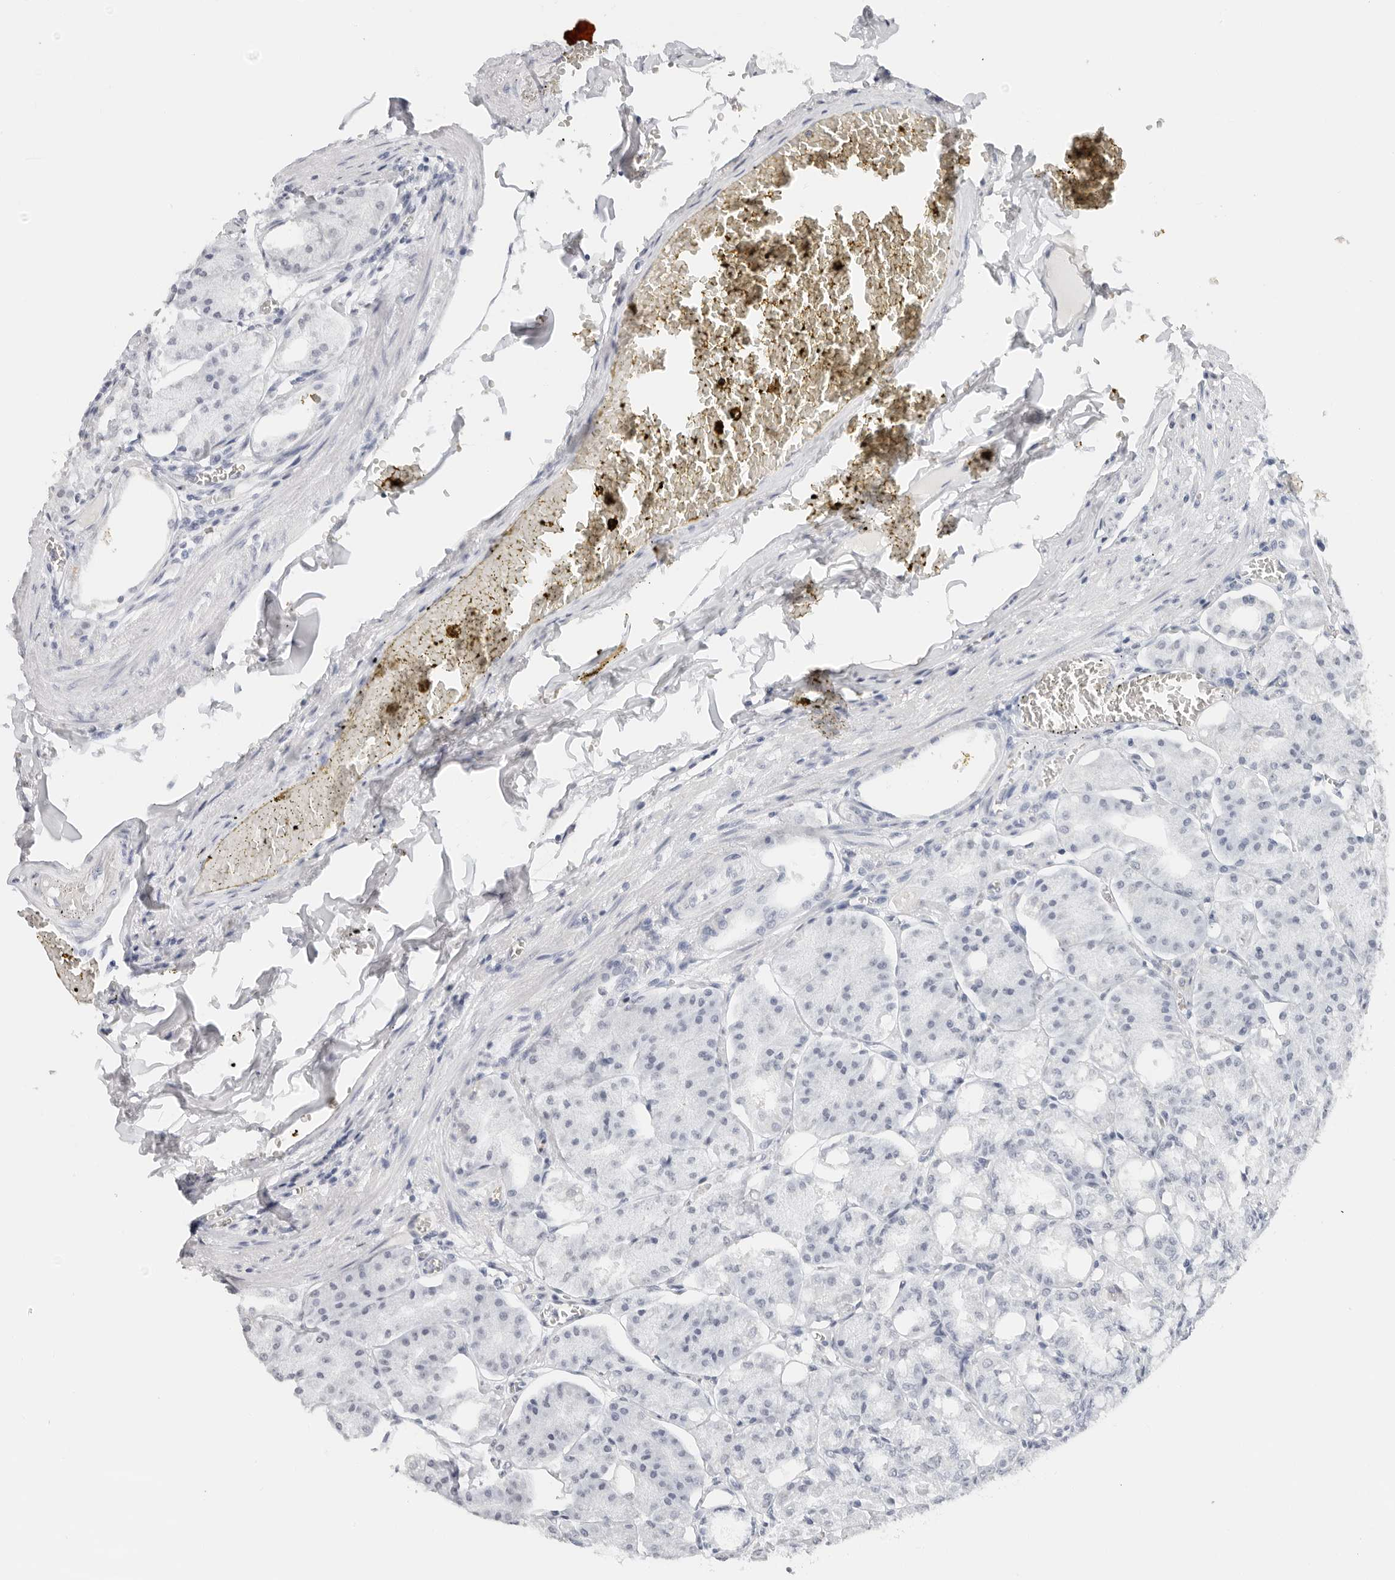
{"staining": {"intensity": "negative", "quantity": "none", "location": "none"}, "tissue": "stomach", "cell_type": "Glandular cells", "image_type": "normal", "snomed": [{"axis": "morphology", "description": "Normal tissue, NOS"}, {"axis": "topography", "description": "Stomach, lower"}], "caption": "IHC histopathology image of benign stomach: stomach stained with DAB (3,3'-diaminobenzidine) displays no significant protein staining in glandular cells.", "gene": "CST1", "patient": {"sex": "male", "age": 71}}